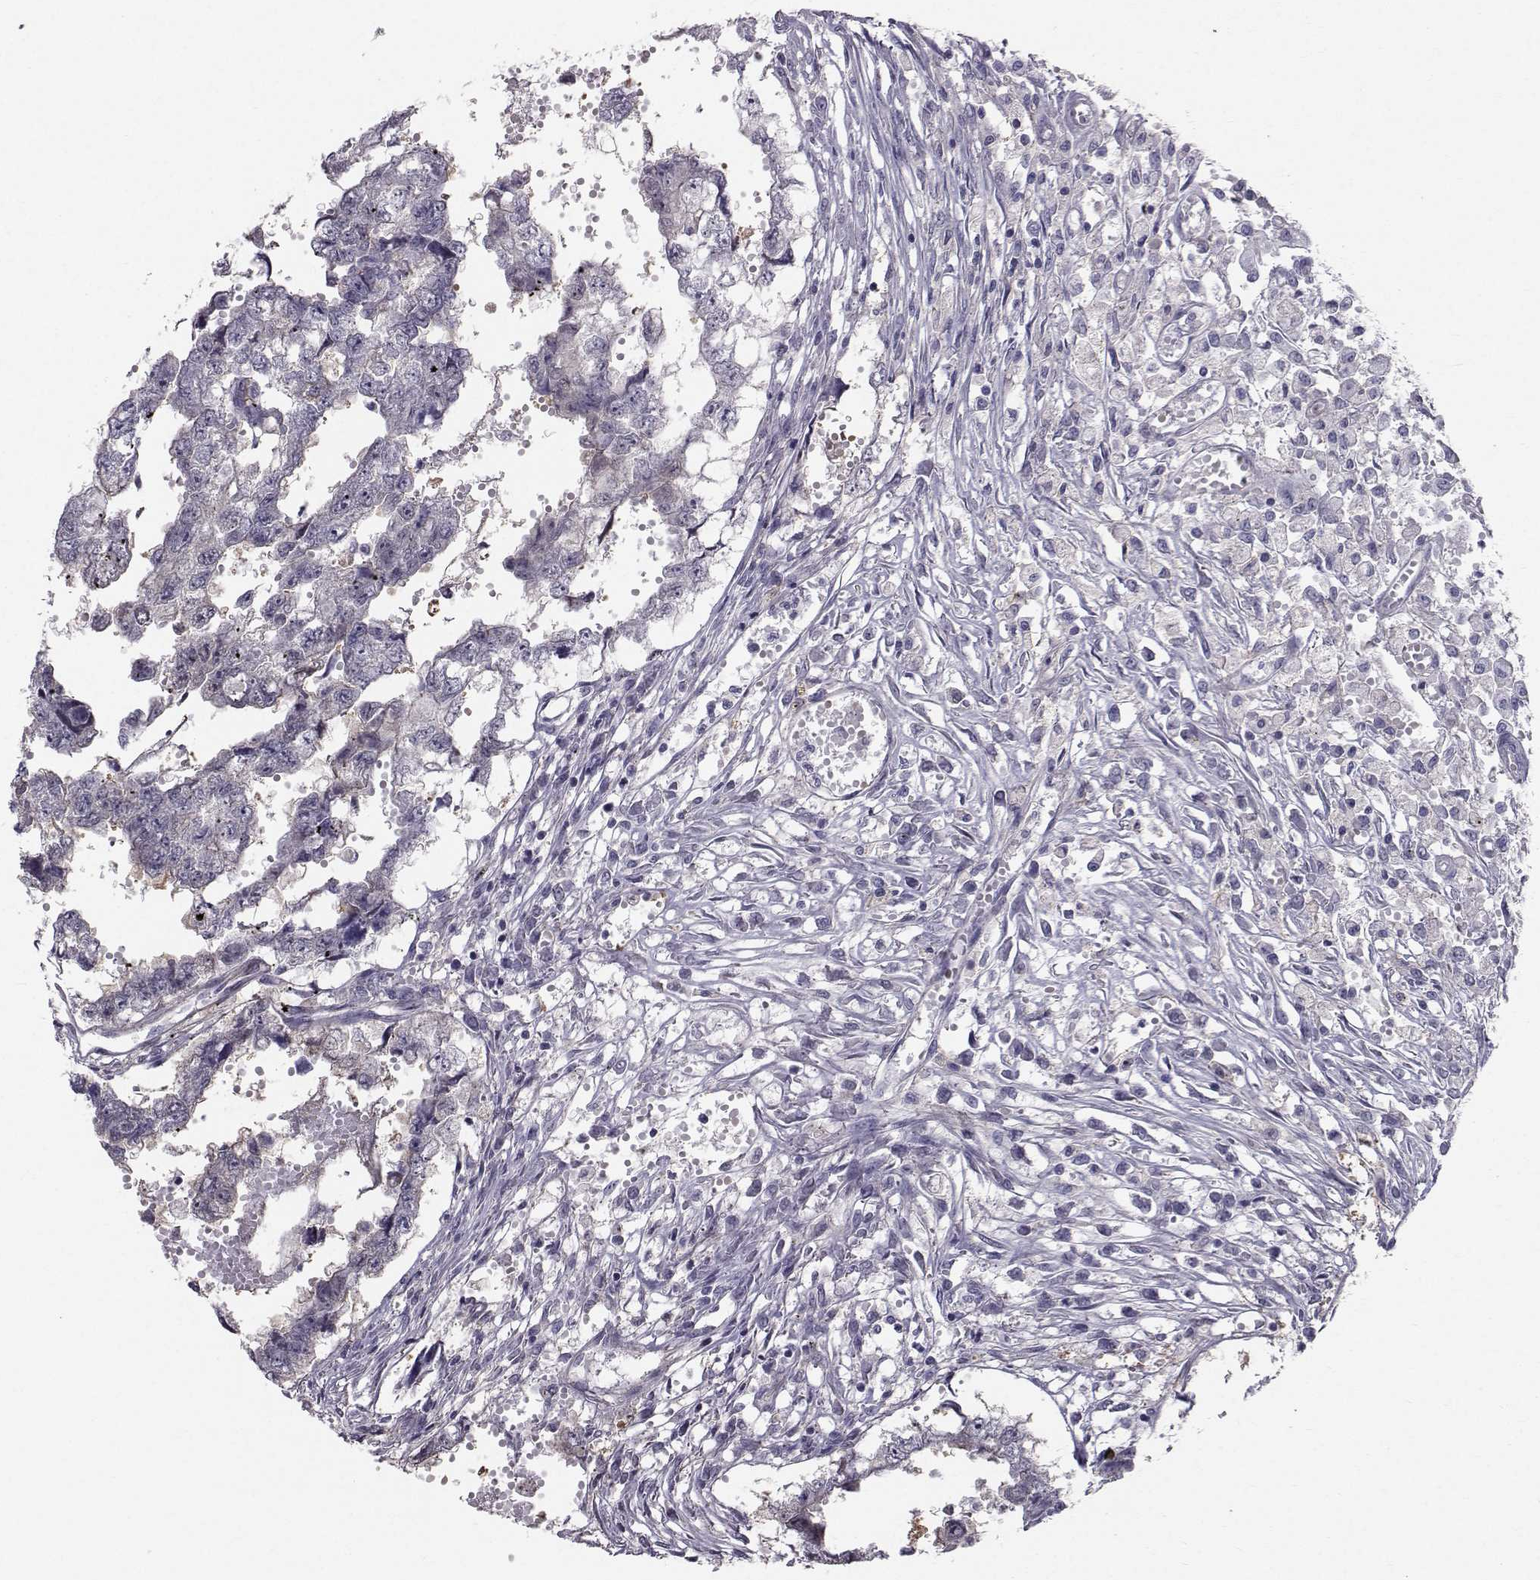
{"staining": {"intensity": "weak", "quantity": "<25%", "location": "cytoplasmic/membranous"}, "tissue": "testis cancer", "cell_type": "Tumor cells", "image_type": "cancer", "snomed": [{"axis": "morphology", "description": "Carcinoma, Embryonal, NOS"}, {"axis": "morphology", "description": "Teratoma, malignant, NOS"}, {"axis": "topography", "description": "Testis"}], "caption": "Protein analysis of testis malignant teratoma reveals no significant staining in tumor cells.", "gene": "SPDYE4", "patient": {"sex": "male", "age": 44}}